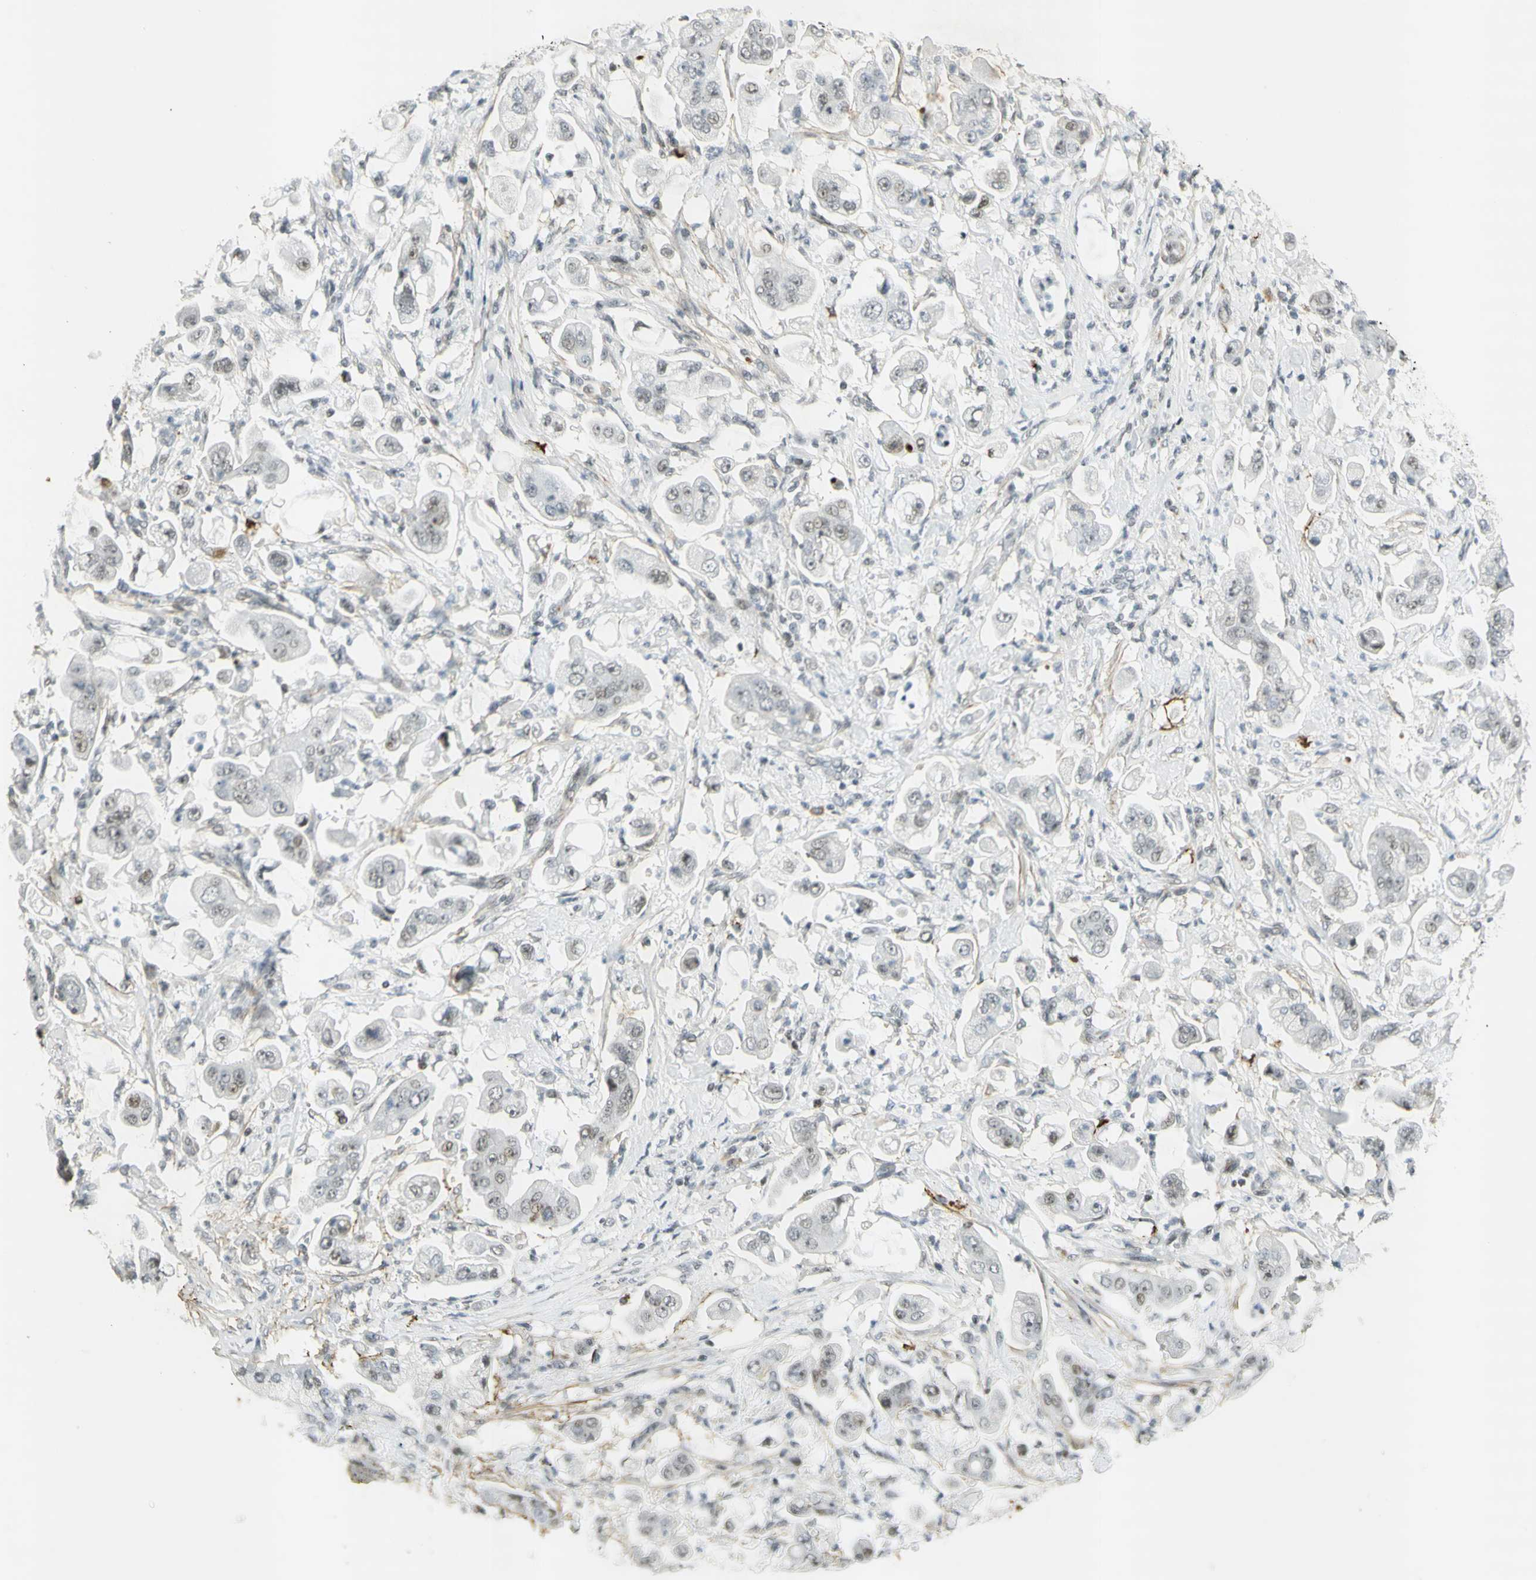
{"staining": {"intensity": "moderate", "quantity": "25%-75%", "location": "nuclear"}, "tissue": "stomach cancer", "cell_type": "Tumor cells", "image_type": "cancer", "snomed": [{"axis": "morphology", "description": "Adenocarcinoma, NOS"}, {"axis": "topography", "description": "Stomach"}], "caption": "A medium amount of moderate nuclear staining is appreciated in about 25%-75% of tumor cells in stomach cancer tissue. (DAB IHC with brightfield microscopy, high magnification).", "gene": "IRF1", "patient": {"sex": "male", "age": 62}}